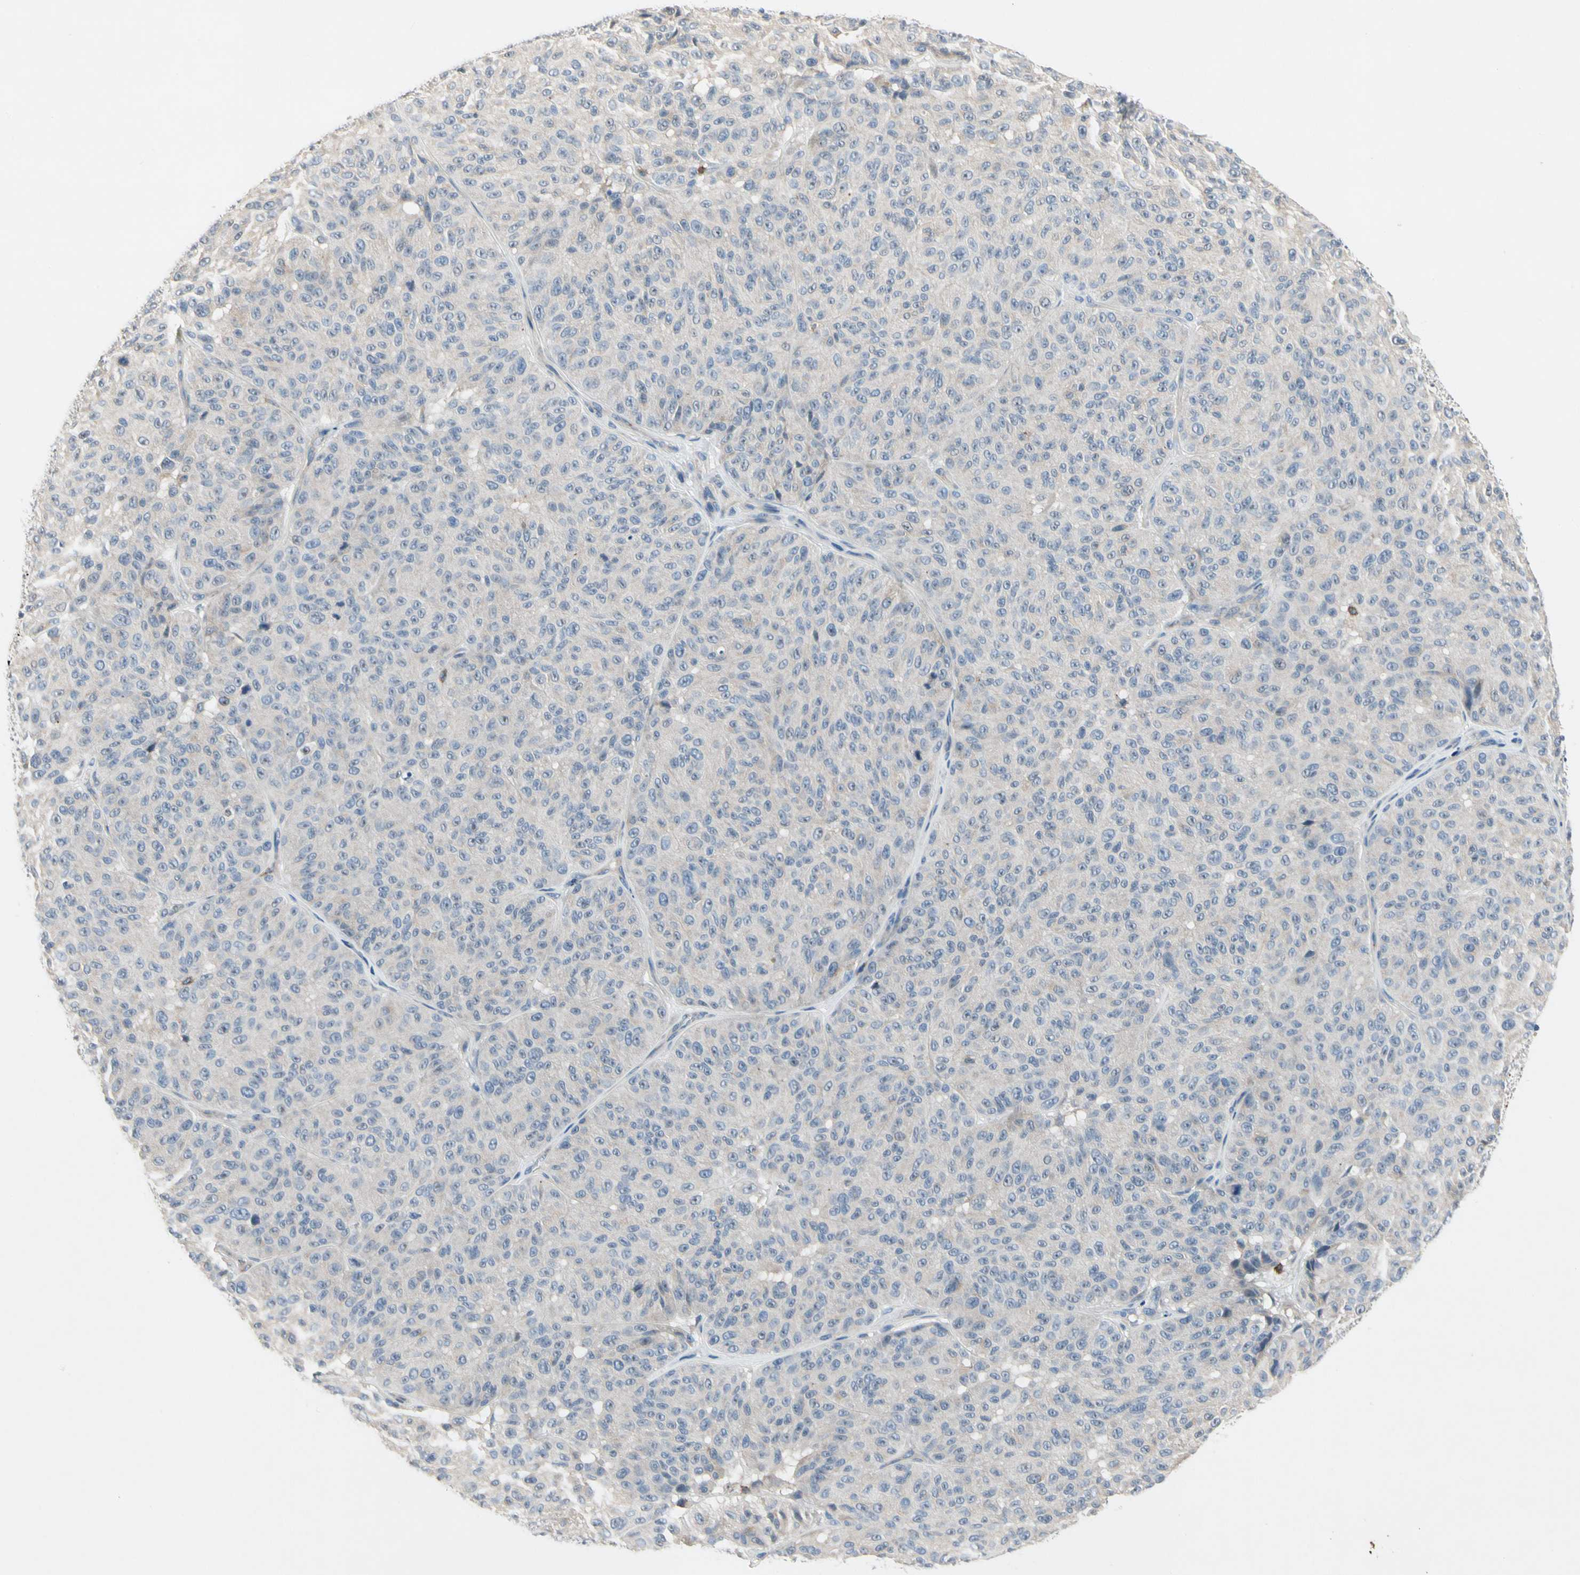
{"staining": {"intensity": "negative", "quantity": "none", "location": "none"}, "tissue": "melanoma", "cell_type": "Tumor cells", "image_type": "cancer", "snomed": [{"axis": "morphology", "description": "Malignant melanoma, NOS"}, {"axis": "topography", "description": "Skin"}], "caption": "Protein analysis of malignant melanoma reveals no significant expression in tumor cells.", "gene": "GAS6", "patient": {"sex": "female", "age": 46}}